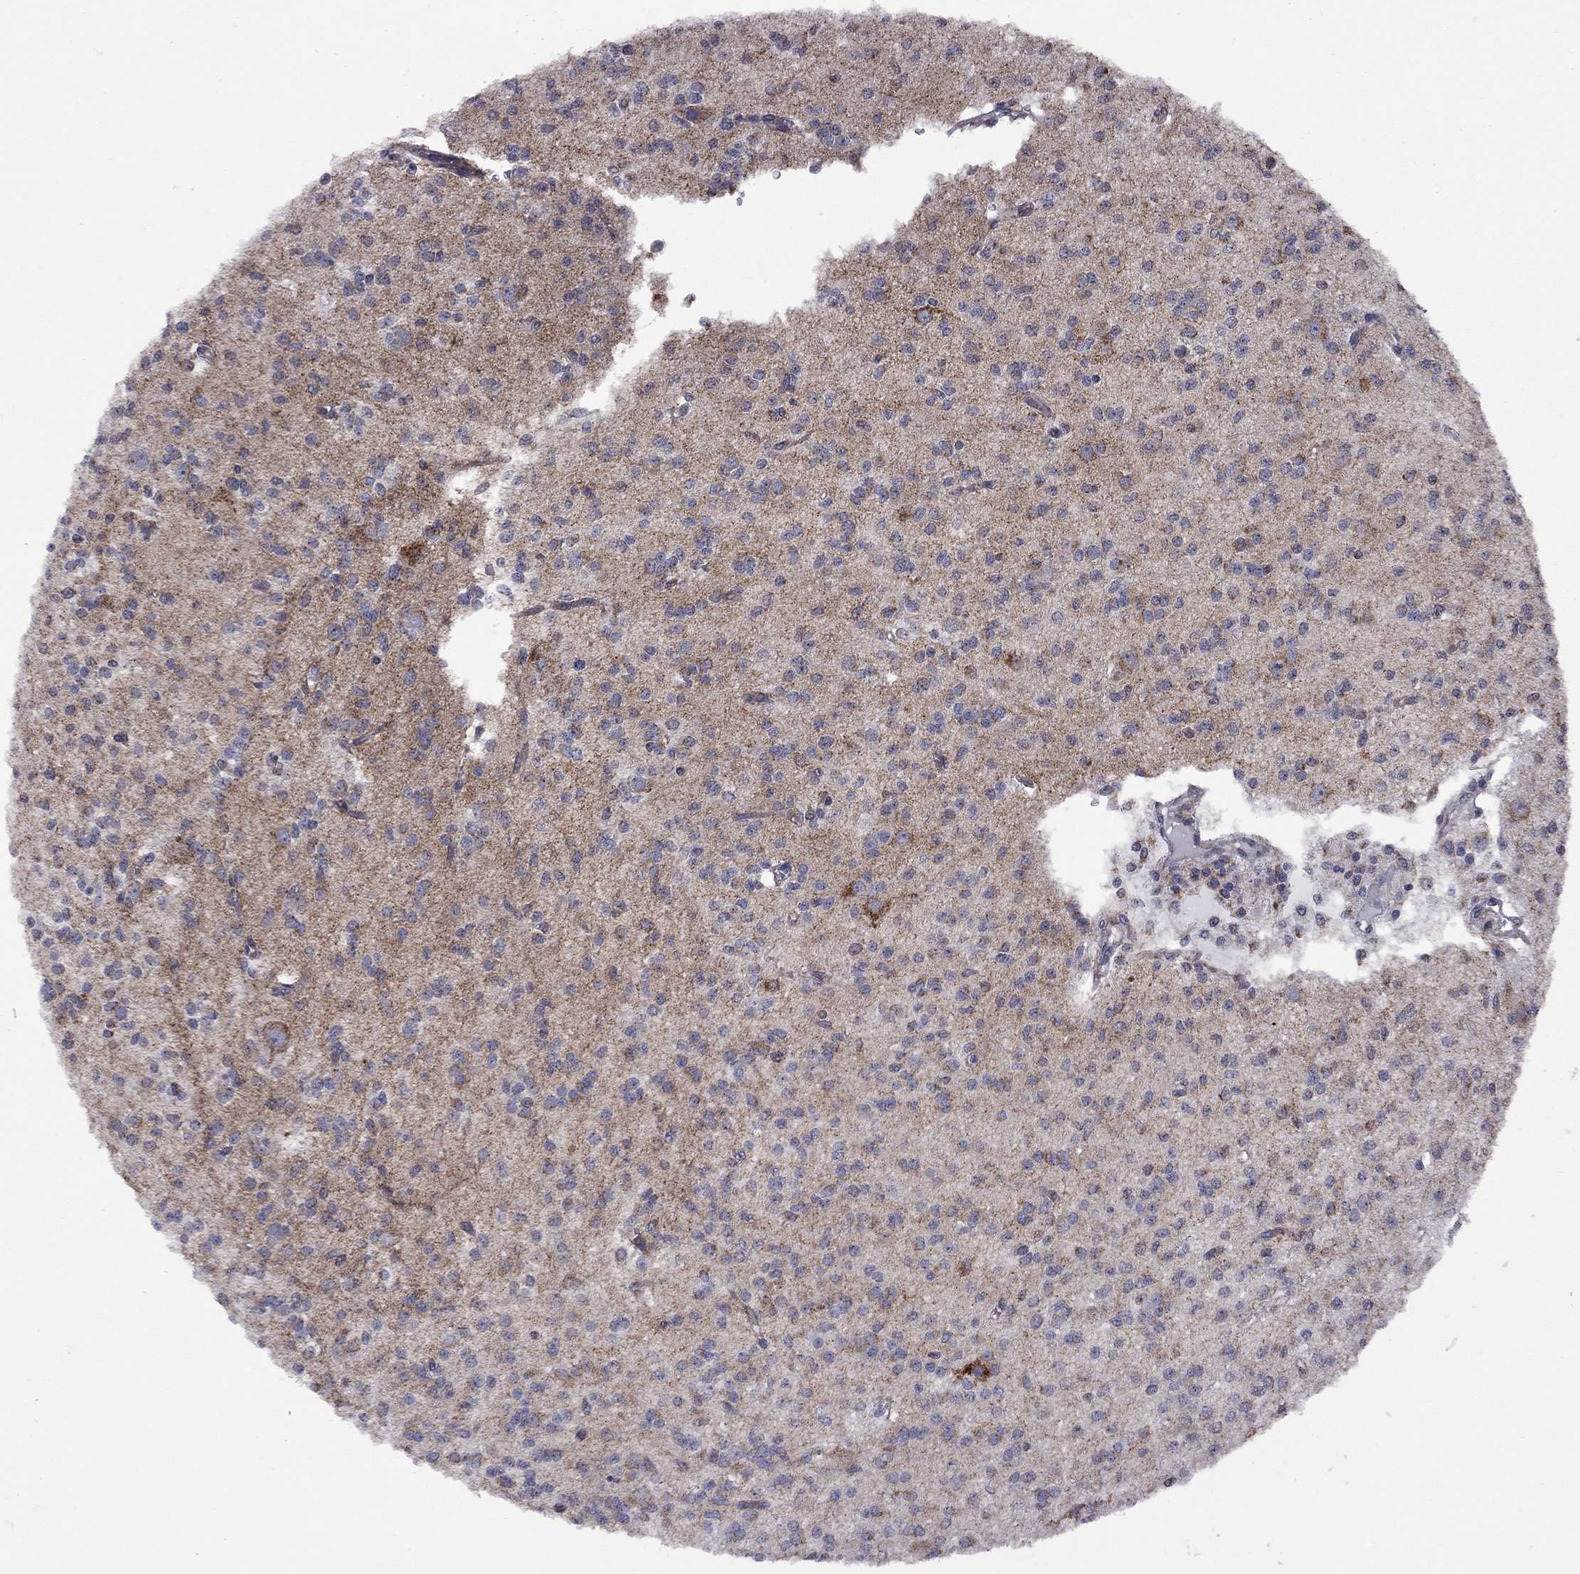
{"staining": {"intensity": "moderate", "quantity": "<25%", "location": "cytoplasmic/membranous"}, "tissue": "glioma", "cell_type": "Tumor cells", "image_type": "cancer", "snomed": [{"axis": "morphology", "description": "Glioma, malignant, Low grade"}, {"axis": "topography", "description": "Brain"}], "caption": "About <25% of tumor cells in malignant low-grade glioma show moderate cytoplasmic/membranous protein staining as visualized by brown immunohistochemical staining.", "gene": "NDUFB1", "patient": {"sex": "male", "age": 27}}